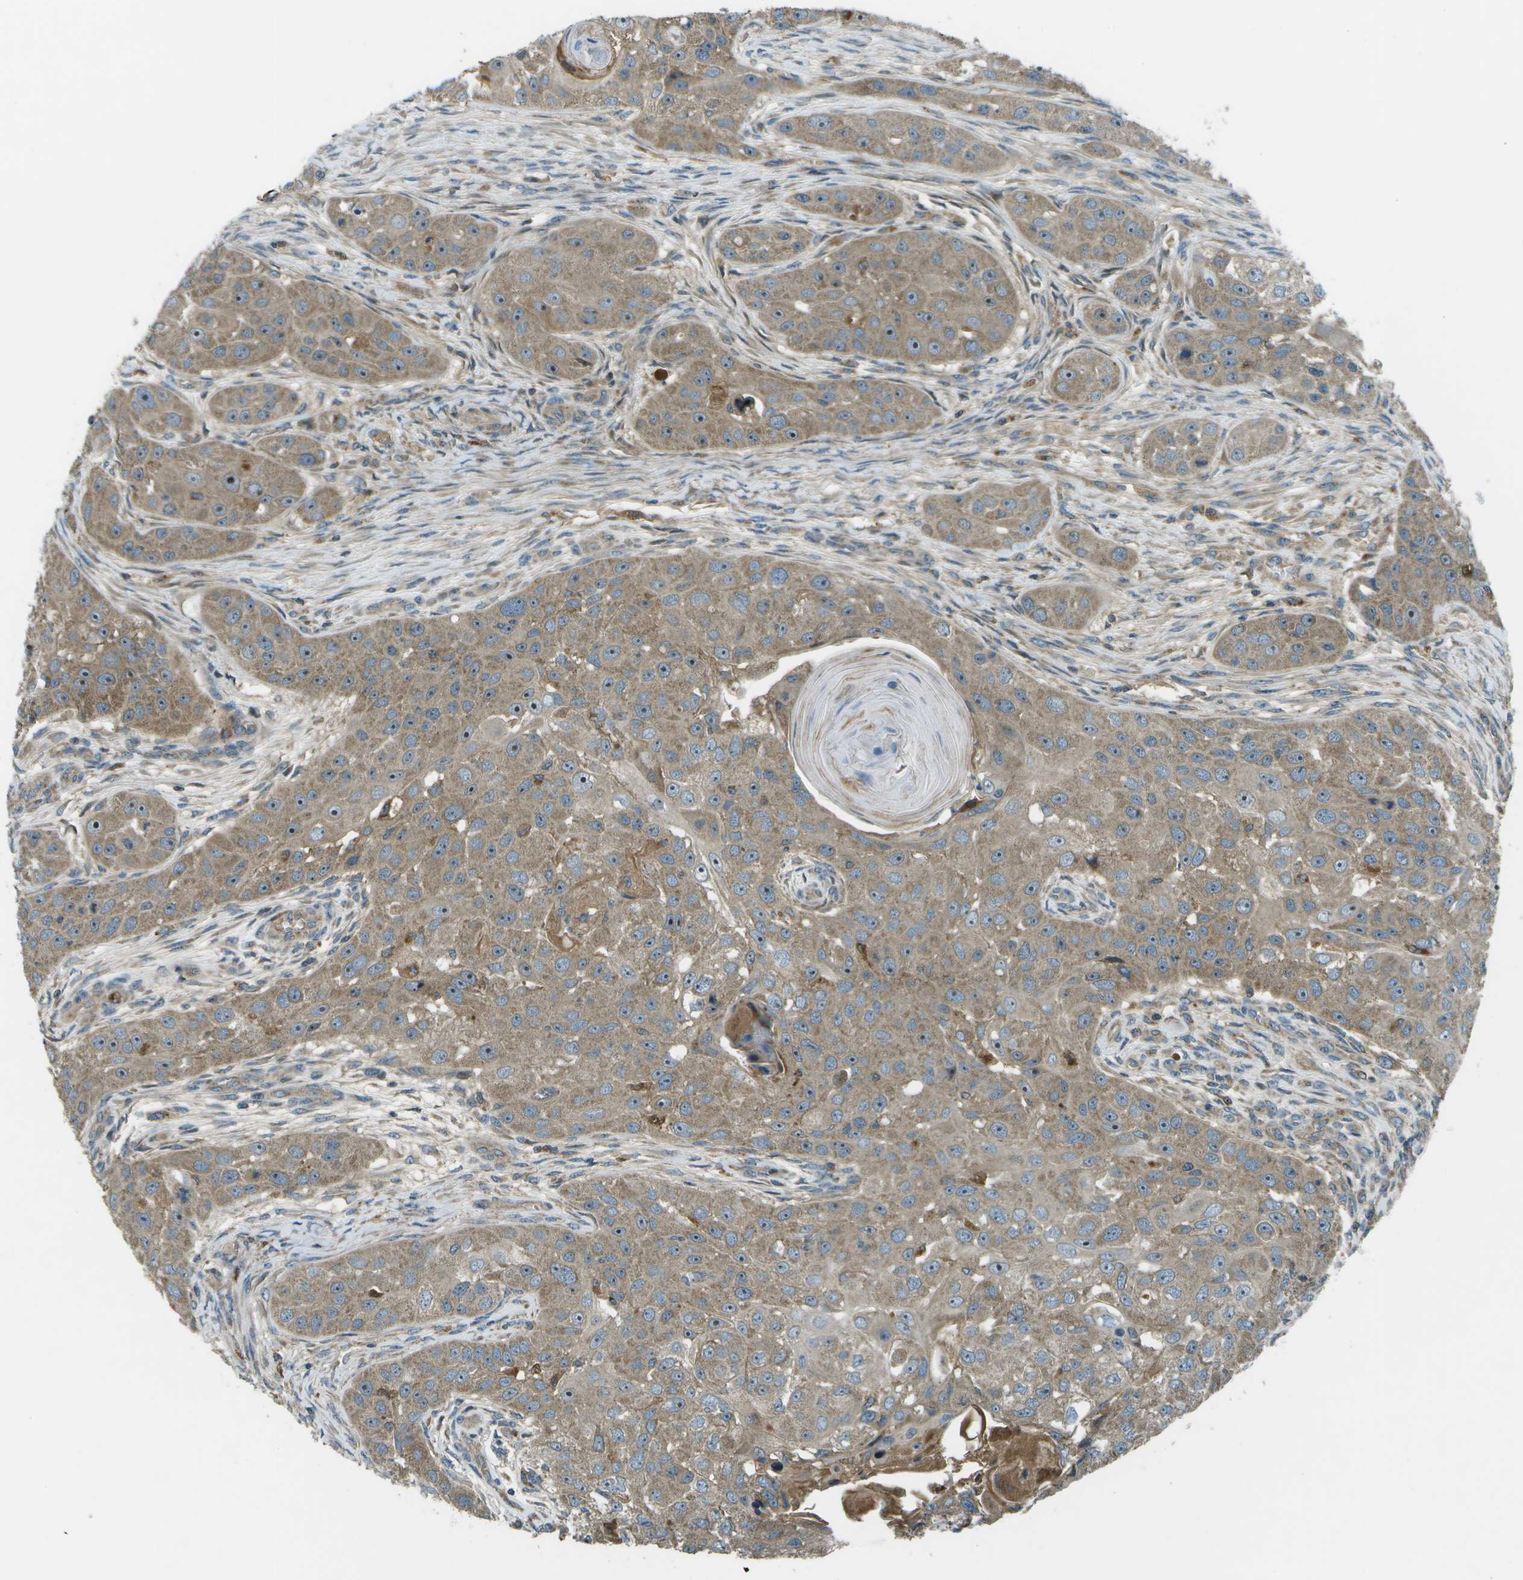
{"staining": {"intensity": "weak", "quantity": ">75%", "location": "cytoplasmic/membranous,nuclear"}, "tissue": "head and neck cancer", "cell_type": "Tumor cells", "image_type": "cancer", "snomed": [{"axis": "morphology", "description": "Normal tissue, NOS"}, {"axis": "morphology", "description": "Squamous cell carcinoma, NOS"}, {"axis": "topography", "description": "Skeletal muscle"}, {"axis": "topography", "description": "Head-Neck"}], "caption": "Protein staining of head and neck cancer (squamous cell carcinoma) tissue reveals weak cytoplasmic/membranous and nuclear expression in approximately >75% of tumor cells. (DAB (3,3'-diaminobenzidine) = brown stain, brightfield microscopy at high magnification).", "gene": "PXYLP1", "patient": {"sex": "male", "age": 51}}